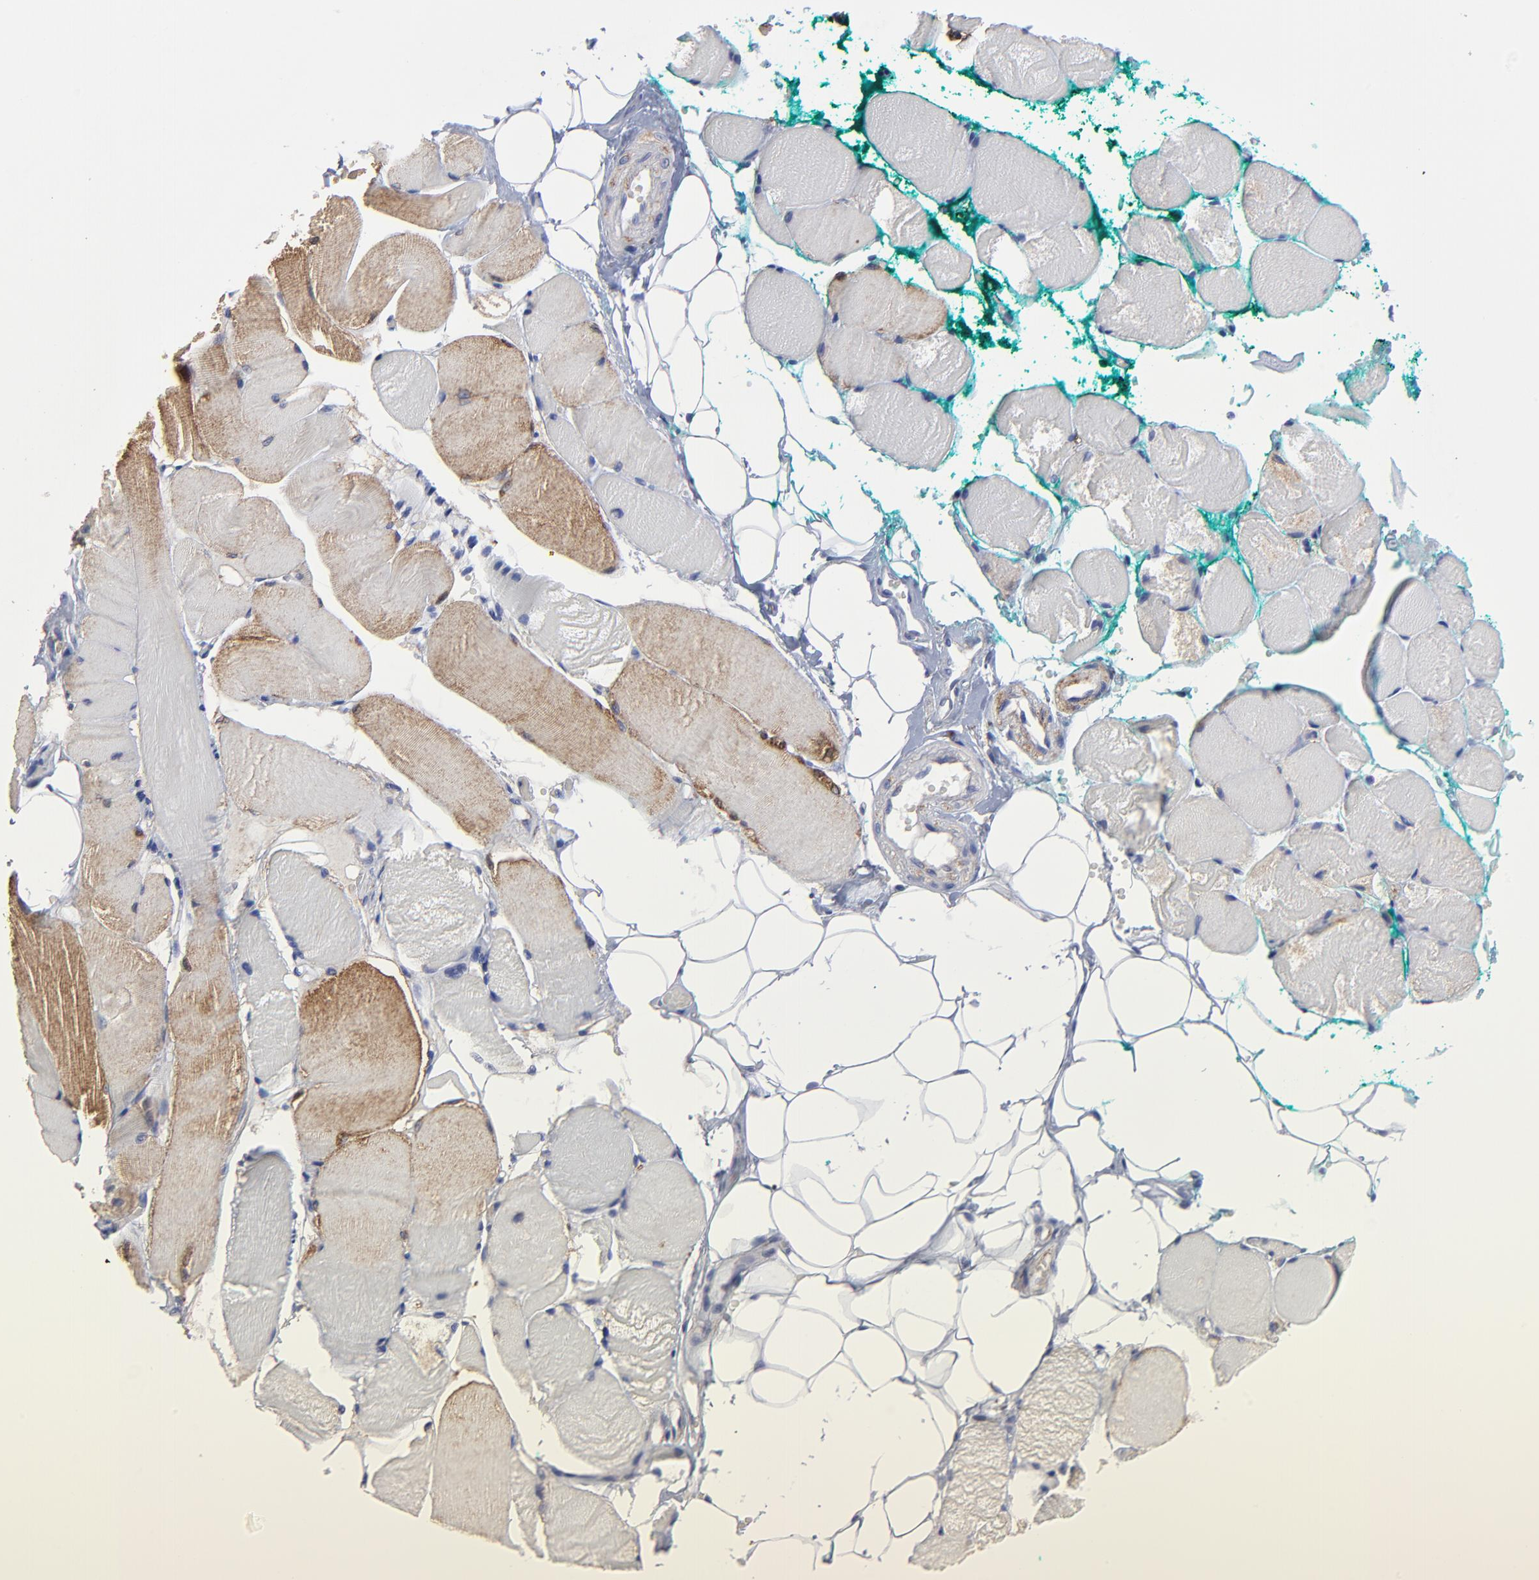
{"staining": {"intensity": "moderate", "quantity": "25%-75%", "location": "cytoplasmic/membranous"}, "tissue": "skeletal muscle", "cell_type": "Myocytes", "image_type": "normal", "snomed": [{"axis": "morphology", "description": "Normal tissue, NOS"}, {"axis": "topography", "description": "Skeletal muscle"}, {"axis": "topography", "description": "Peripheral nerve tissue"}], "caption": "Protein analysis of unremarkable skeletal muscle demonstrates moderate cytoplasmic/membranous staining in approximately 25%-75% of myocytes. (DAB IHC with brightfield microscopy, high magnification).", "gene": "CNTN3", "patient": {"sex": "female", "age": 84}}